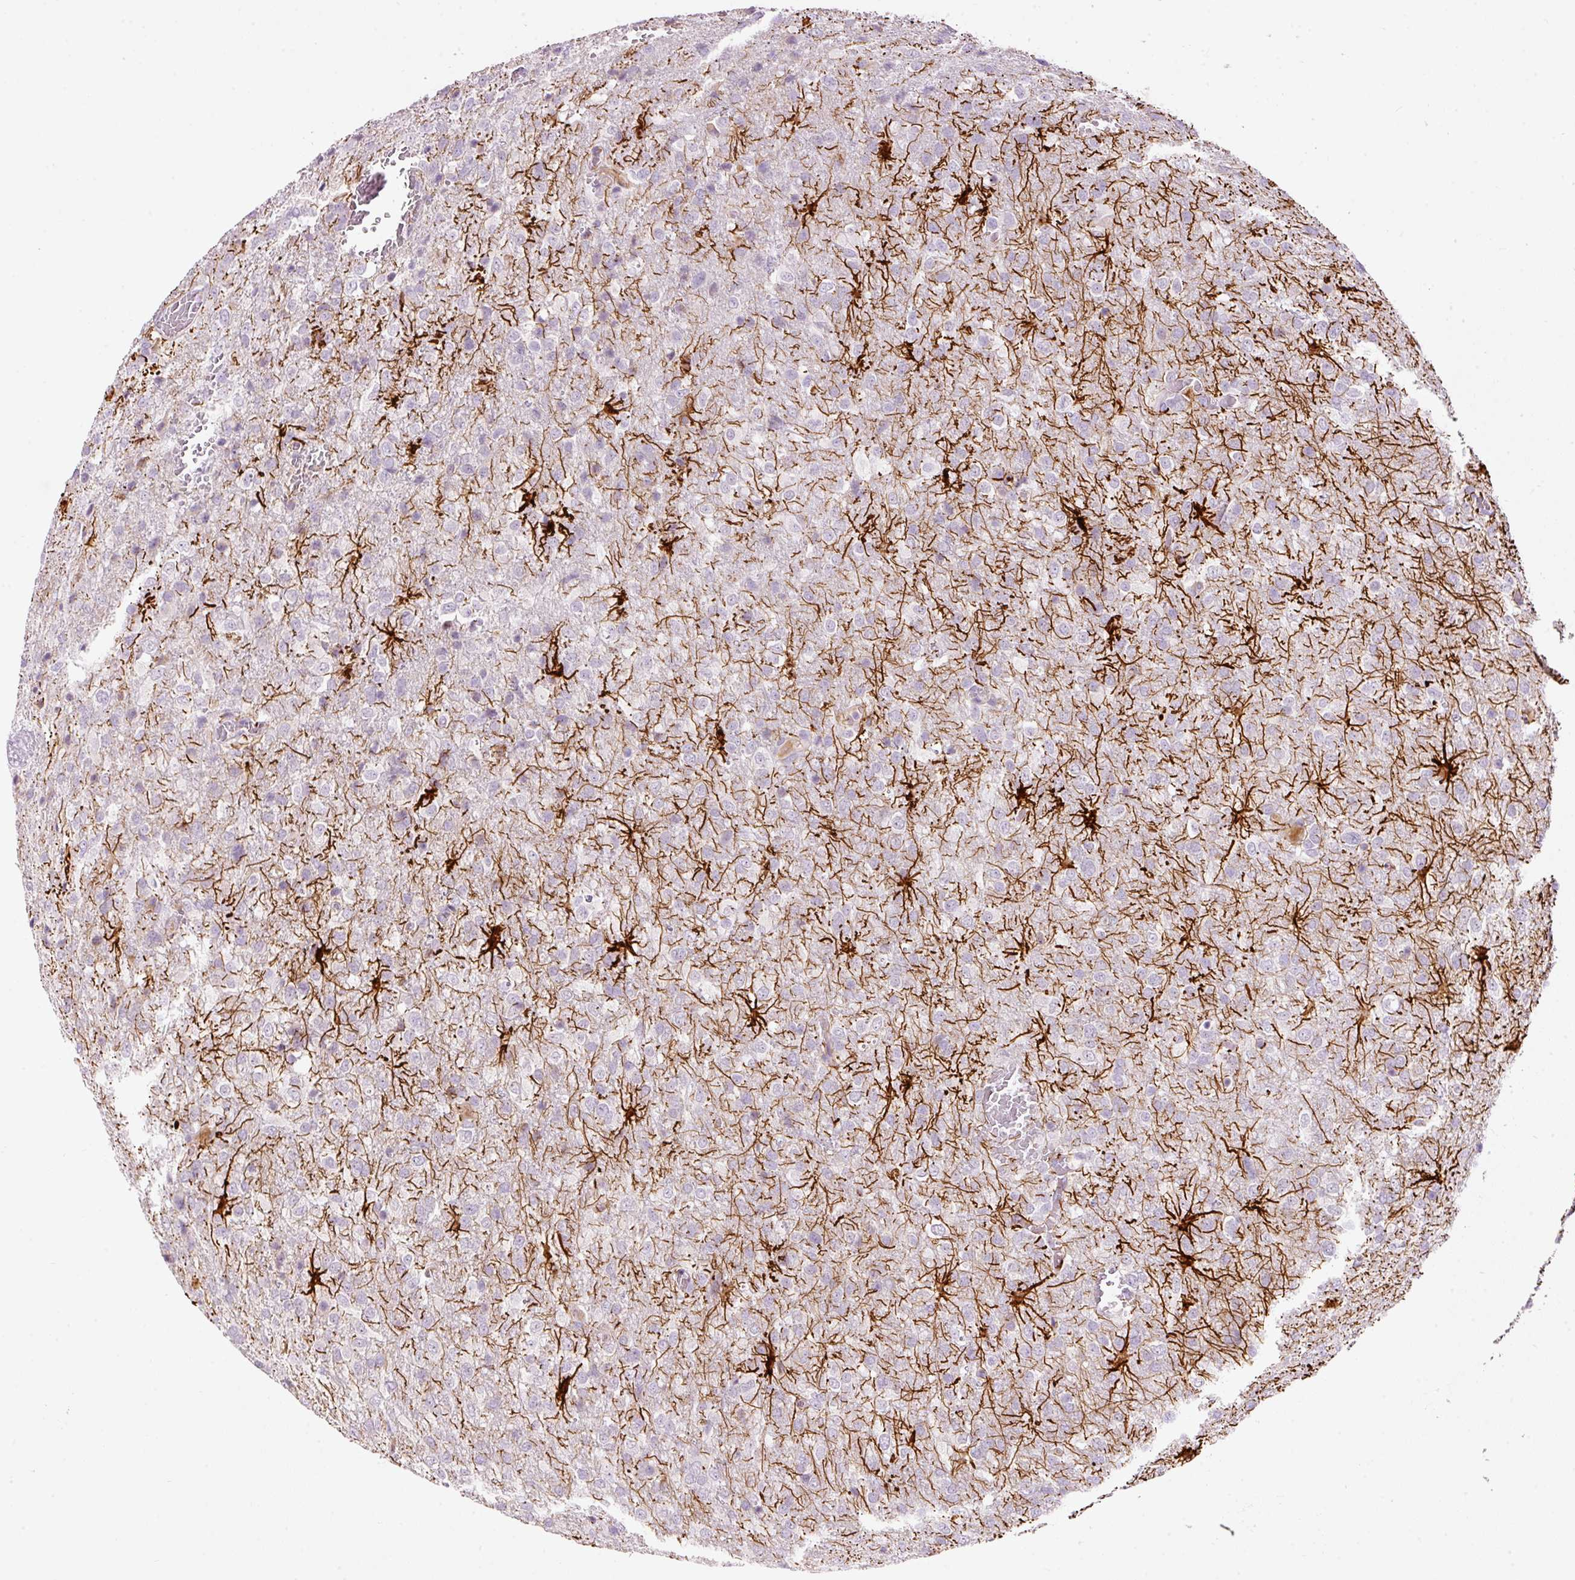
{"staining": {"intensity": "negative", "quantity": "none", "location": "none"}, "tissue": "glioma", "cell_type": "Tumor cells", "image_type": "cancer", "snomed": [{"axis": "morphology", "description": "Glioma, malignant, High grade"}, {"axis": "topography", "description": "Brain"}], "caption": "Immunohistochemistry (IHC) of human high-grade glioma (malignant) displays no positivity in tumor cells.", "gene": "RSPO2", "patient": {"sex": "female", "age": 74}}